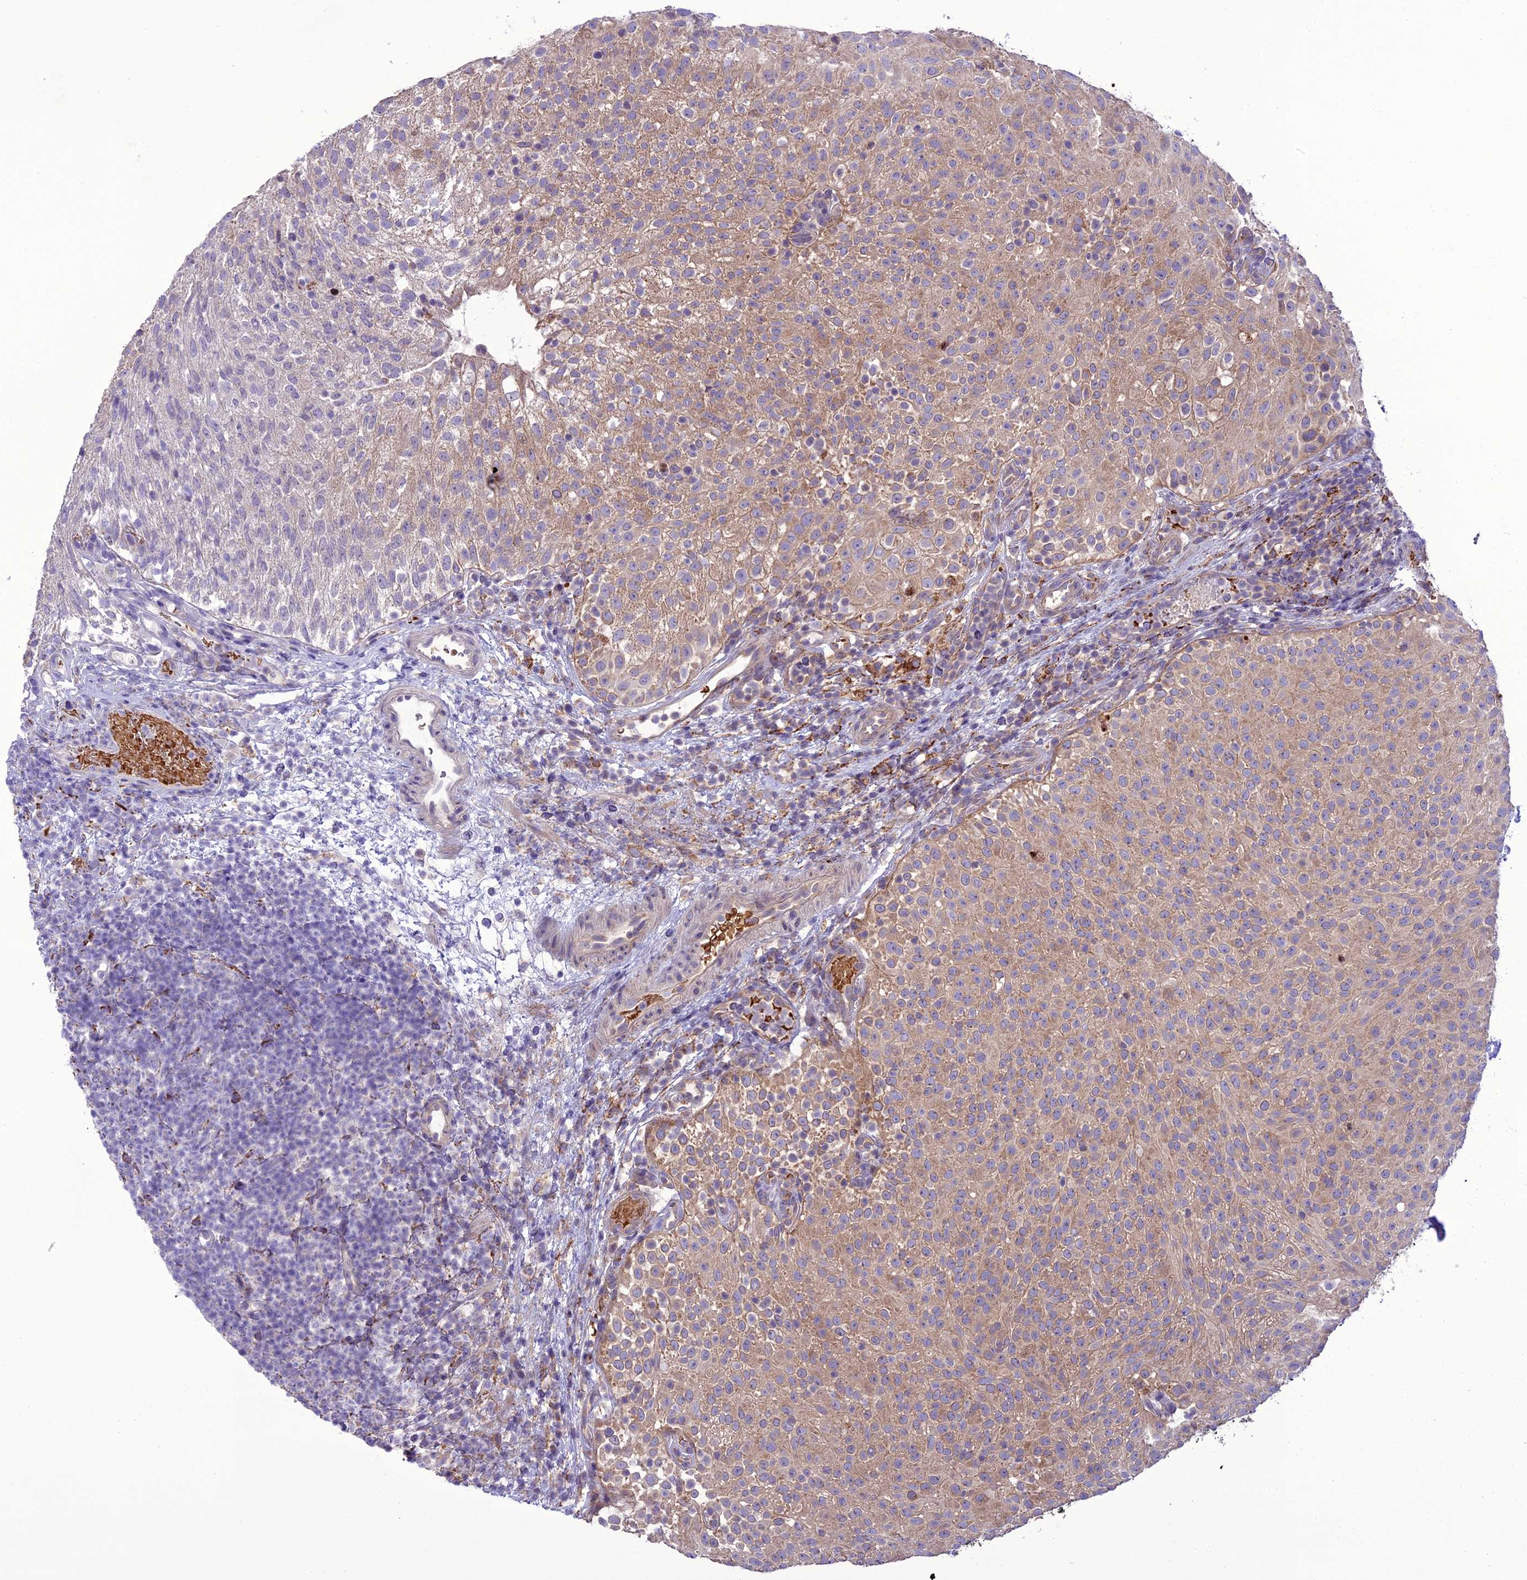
{"staining": {"intensity": "weak", "quantity": ">75%", "location": "cytoplasmic/membranous"}, "tissue": "urothelial cancer", "cell_type": "Tumor cells", "image_type": "cancer", "snomed": [{"axis": "morphology", "description": "Urothelial carcinoma, Low grade"}, {"axis": "topography", "description": "Urinary bladder"}], "caption": "IHC micrograph of human urothelial carcinoma (low-grade) stained for a protein (brown), which displays low levels of weak cytoplasmic/membranous expression in approximately >75% of tumor cells.", "gene": "TBC1D24", "patient": {"sex": "male", "age": 78}}